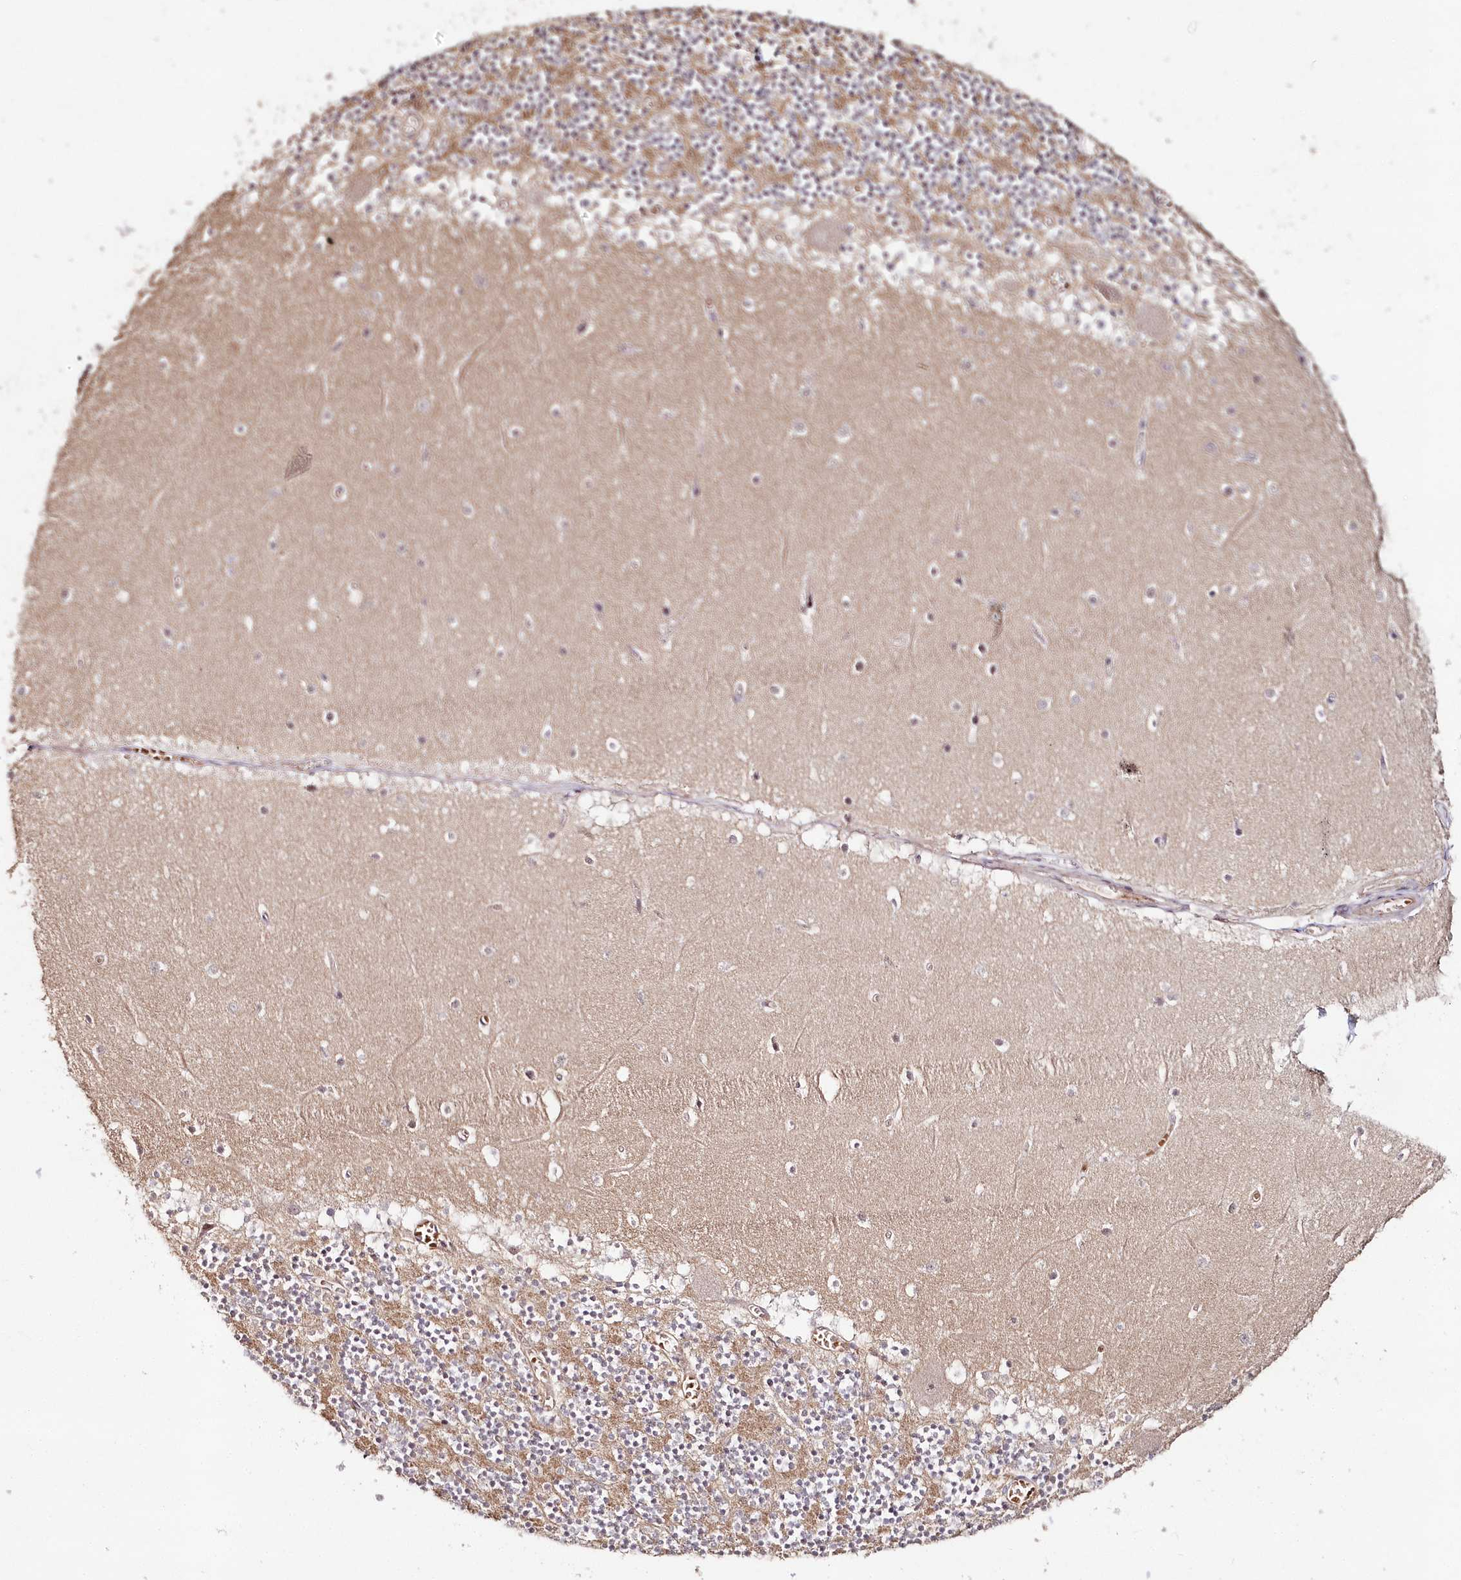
{"staining": {"intensity": "moderate", "quantity": "25%-75%", "location": "cytoplasmic/membranous"}, "tissue": "cerebellum", "cell_type": "Cells in granular layer", "image_type": "normal", "snomed": [{"axis": "morphology", "description": "Normal tissue, NOS"}, {"axis": "topography", "description": "Cerebellum"}], "caption": "Cerebellum stained with immunohistochemistry (IHC) displays moderate cytoplasmic/membranous positivity in approximately 25%-75% of cells in granular layer.", "gene": "HYCC2", "patient": {"sex": "female", "age": 28}}